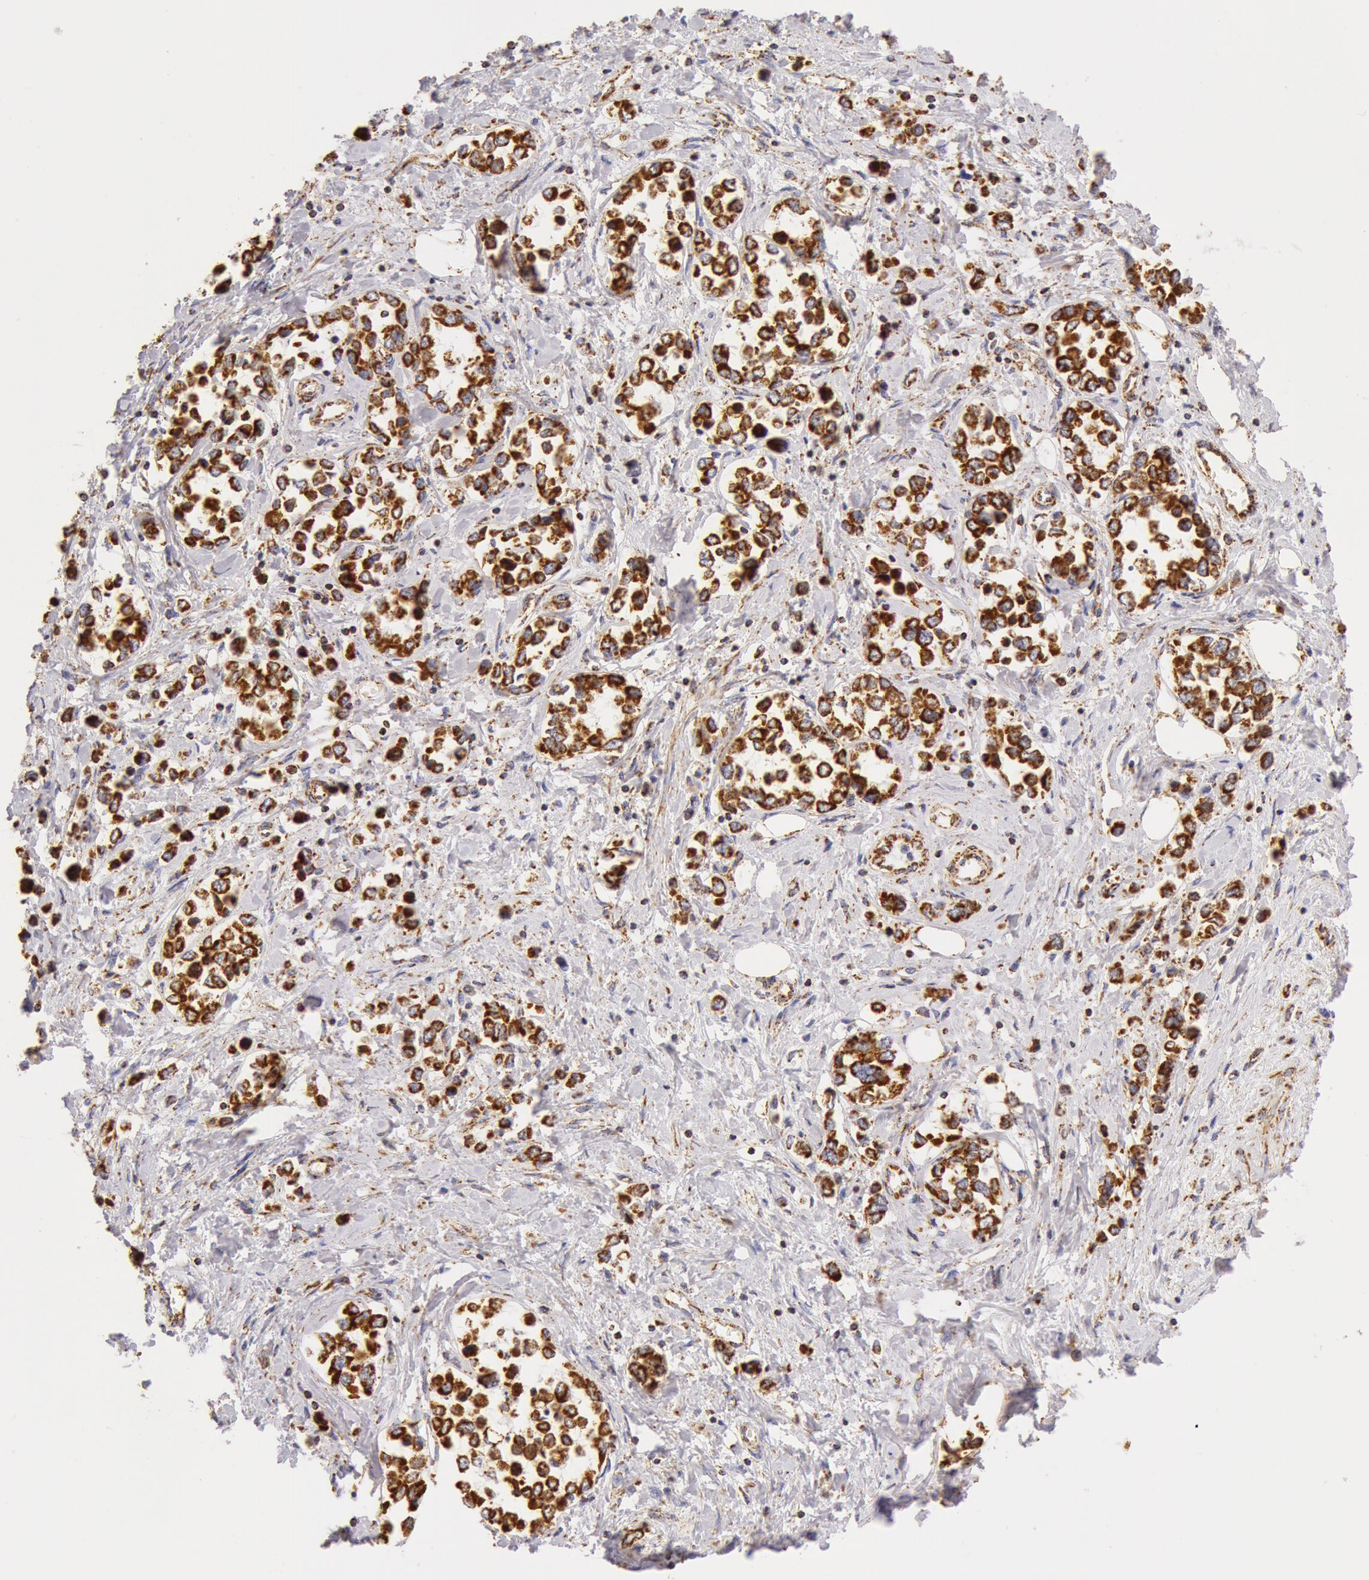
{"staining": {"intensity": "strong", "quantity": ">75%", "location": "cytoplasmic/membranous"}, "tissue": "stomach cancer", "cell_type": "Tumor cells", "image_type": "cancer", "snomed": [{"axis": "morphology", "description": "Adenocarcinoma, NOS"}, {"axis": "topography", "description": "Stomach, upper"}], "caption": "DAB immunohistochemical staining of stomach adenocarcinoma reveals strong cytoplasmic/membranous protein expression in about >75% of tumor cells.", "gene": "ATP5F1B", "patient": {"sex": "male", "age": 76}}